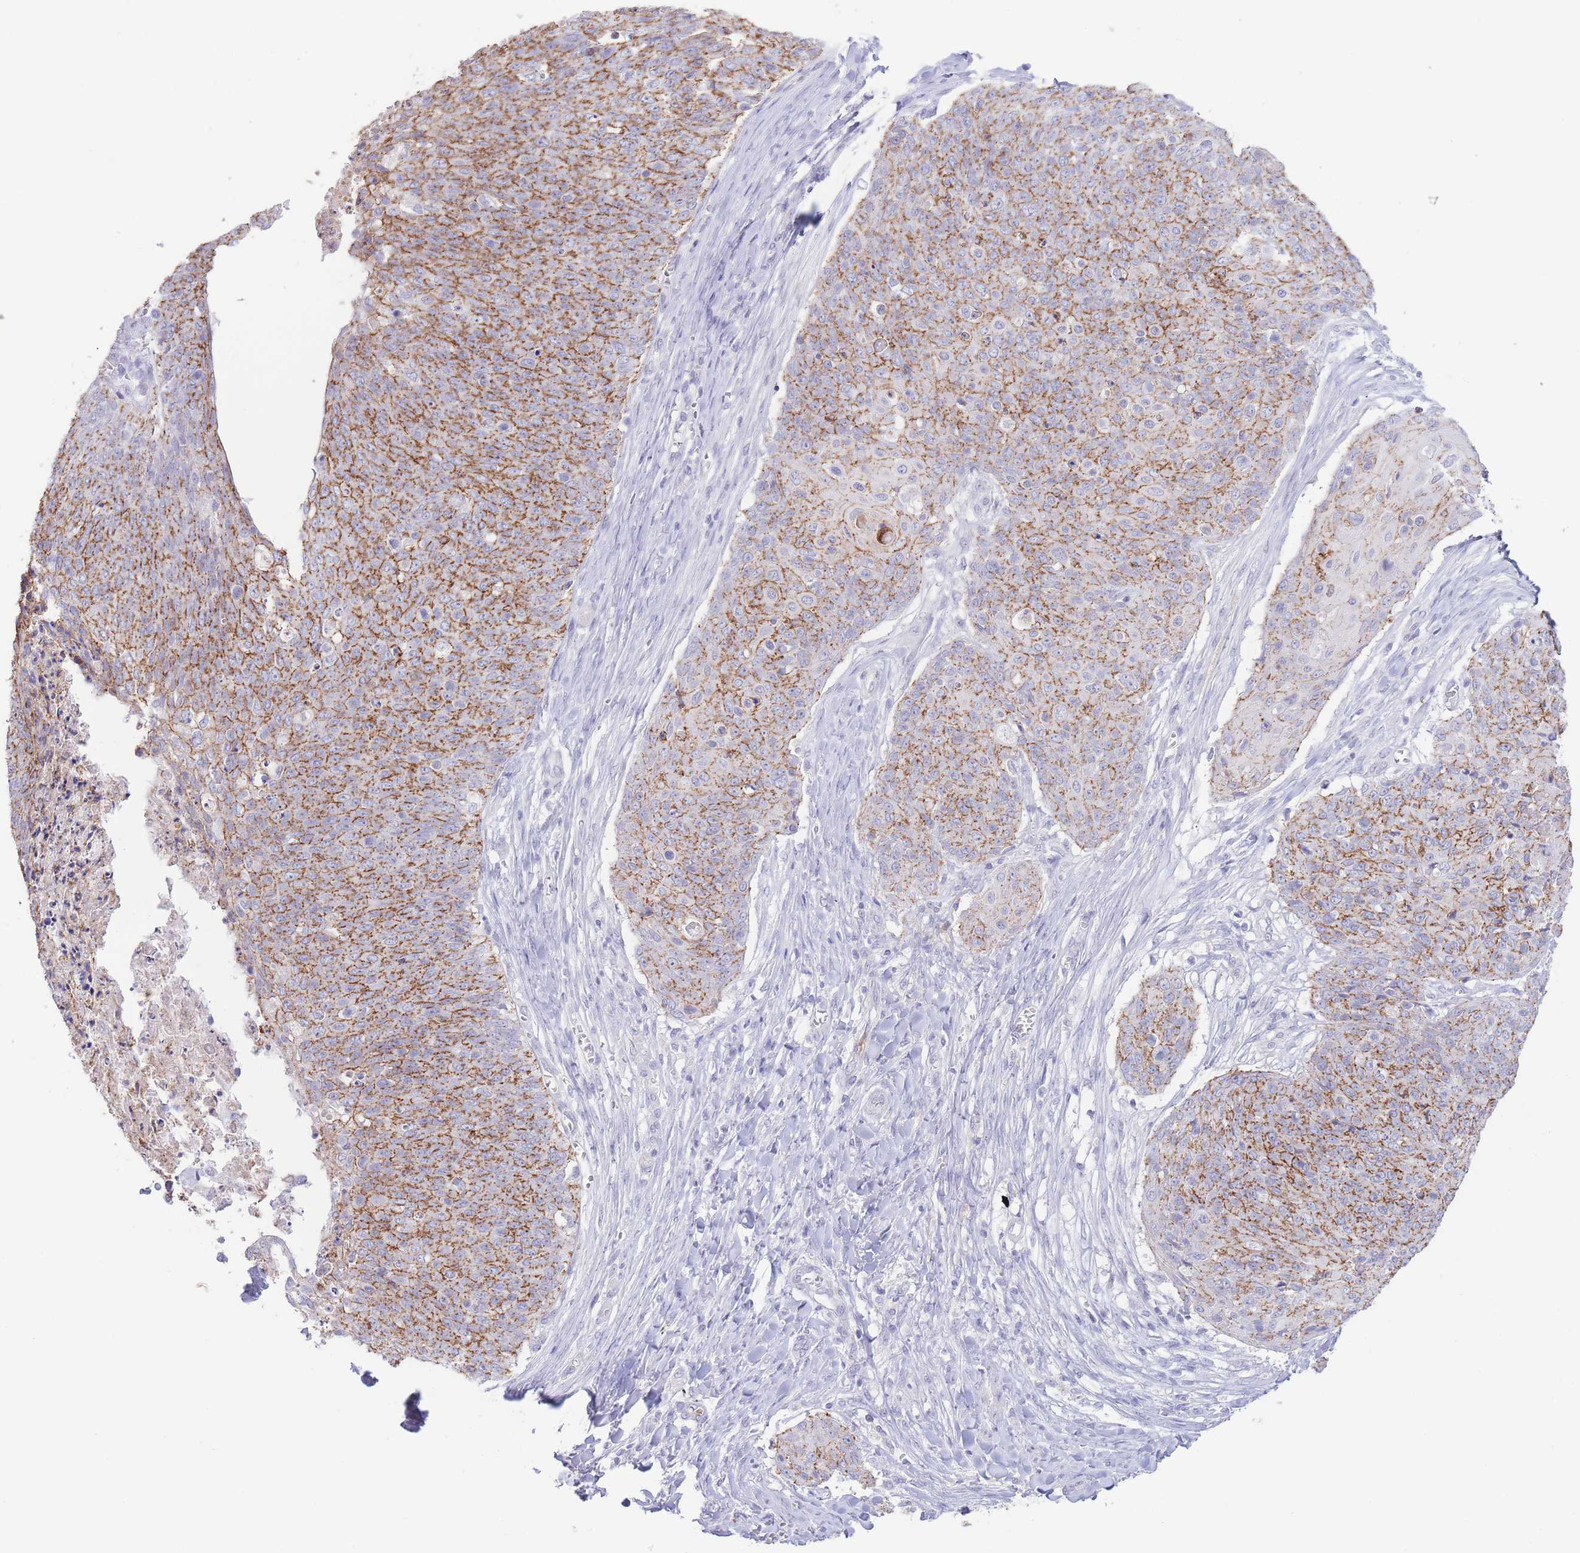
{"staining": {"intensity": "moderate", "quantity": "25%-75%", "location": "cytoplasmic/membranous"}, "tissue": "skin cancer", "cell_type": "Tumor cells", "image_type": "cancer", "snomed": [{"axis": "morphology", "description": "Squamous cell carcinoma, NOS"}, {"axis": "topography", "description": "Skin"}, {"axis": "topography", "description": "Vulva"}], "caption": "Human squamous cell carcinoma (skin) stained for a protein (brown) exhibits moderate cytoplasmic/membranous positive staining in approximately 25%-75% of tumor cells.", "gene": "LCLAT1", "patient": {"sex": "female", "age": 85}}